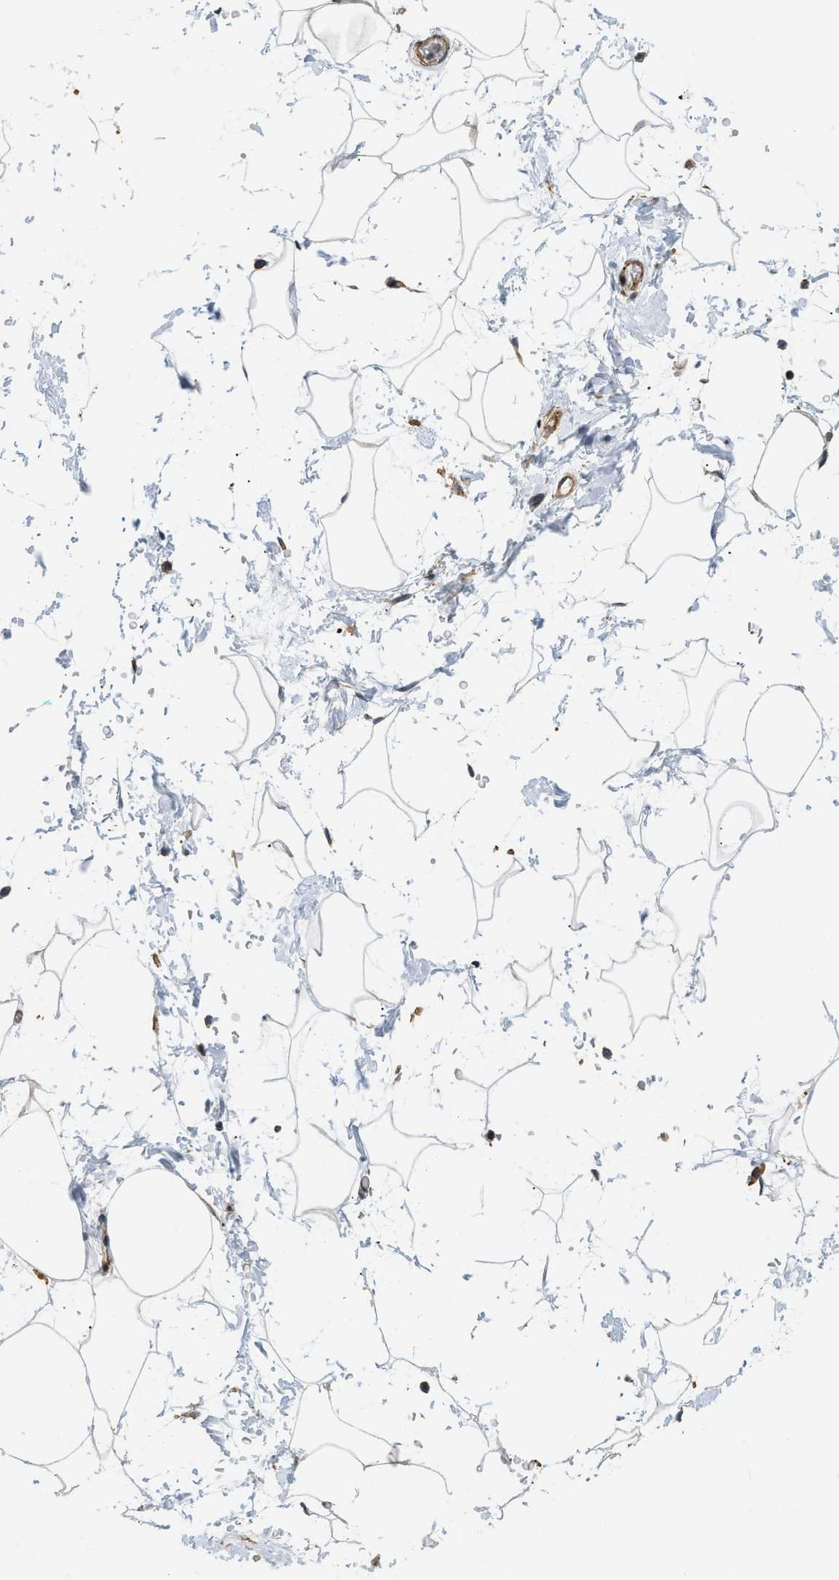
{"staining": {"intensity": "moderate", "quantity": "25%-75%", "location": "cytoplasmic/membranous"}, "tissue": "adipose tissue", "cell_type": "Adipocytes", "image_type": "normal", "snomed": [{"axis": "morphology", "description": "Normal tissue, NOS"}, {"axis": "topography", "description": "Soft tissue"}], "caption": "A photomicrograph of adipose tissue stained for a protein displays moderate cytoplasmic/membranous brown staining in adipocytes. Using DAB (3,3'-diaminobenzidine) (brown) and hematoxylin (blue) stains, captured at high magnification using brightfield microscopy.", "gene": "BTN3A2", "patient": {"sex": "male", "age": 72}}